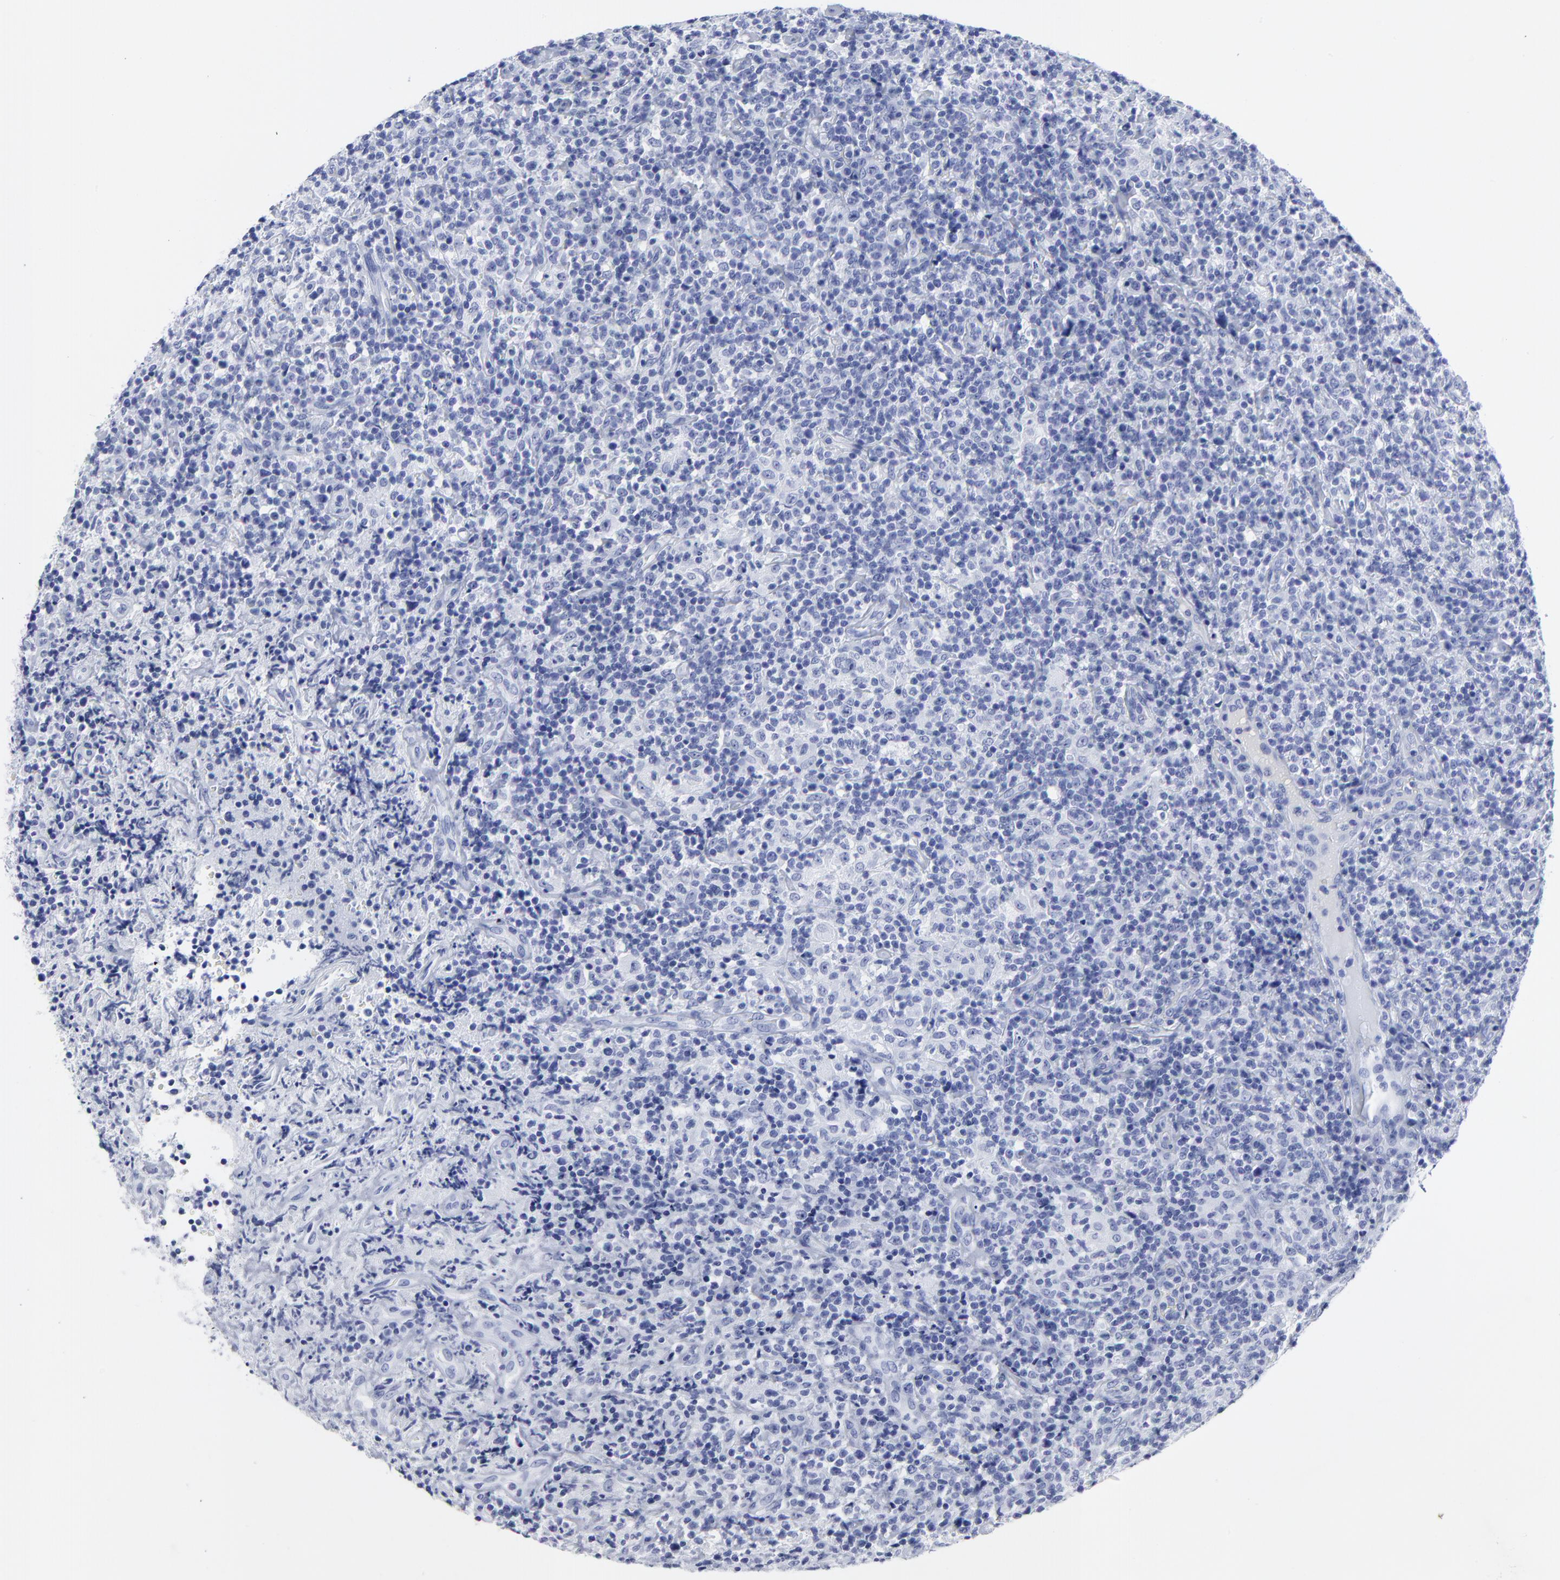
{"staining": {"intensity": "negative", "quantity": "none", "location": "none"}, "tissue": "lymphoma", "cell_type": "Tumor cells", "image_type": "cancer", "snomed": [{"axis": "morphology", "description": "Hodgkin's disease, NOS"}, {"axis": "topography", "description": "Lymph node"}], "caption": "Immunohistochemistry (IHC) image of human Hodgkin's disease stained for a protein (brown), which demonstrates no positivity in tumor cells.", "gene": "DCN", "patient": {"sex": "male", "age": 65}}